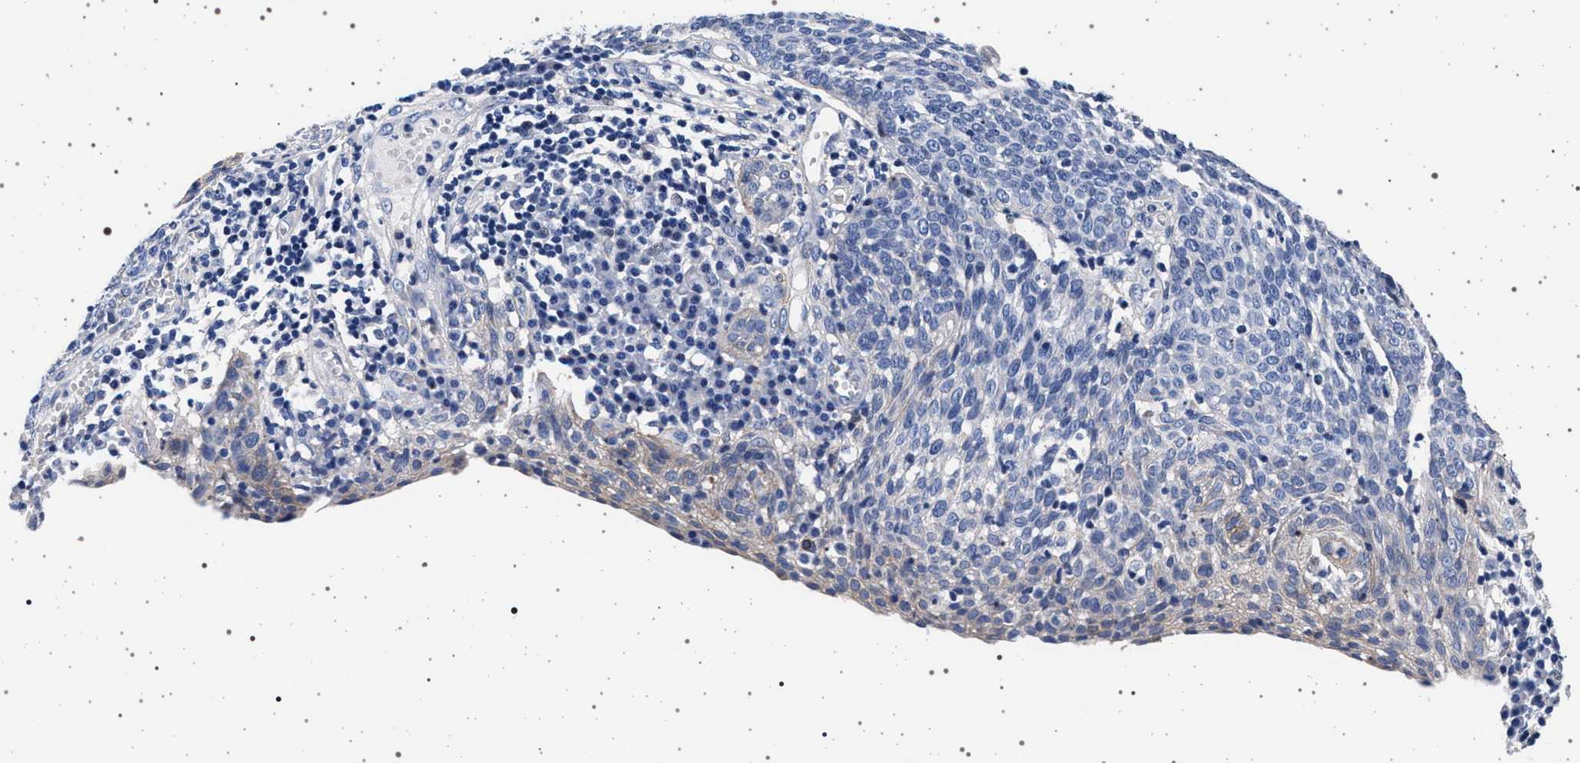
{"staining": {"intensity": "negative", "quantity": "none", "location": "none"}, "tissue": "cervical cancer", "cell_type": "Tumor cells", "image_type": "cancer", "snomed": [{"axis": "morphology", "description": "Squamous cell carcinoma, NOS"}, {"axis": "topography", "description": "Cervix"}], "caption": "Immunohistochemical staining of cervical cancer displays no significant expression in tumor cells.", "gene": "SLC9A1", "patient": {"sex": "female", "age": 34}}